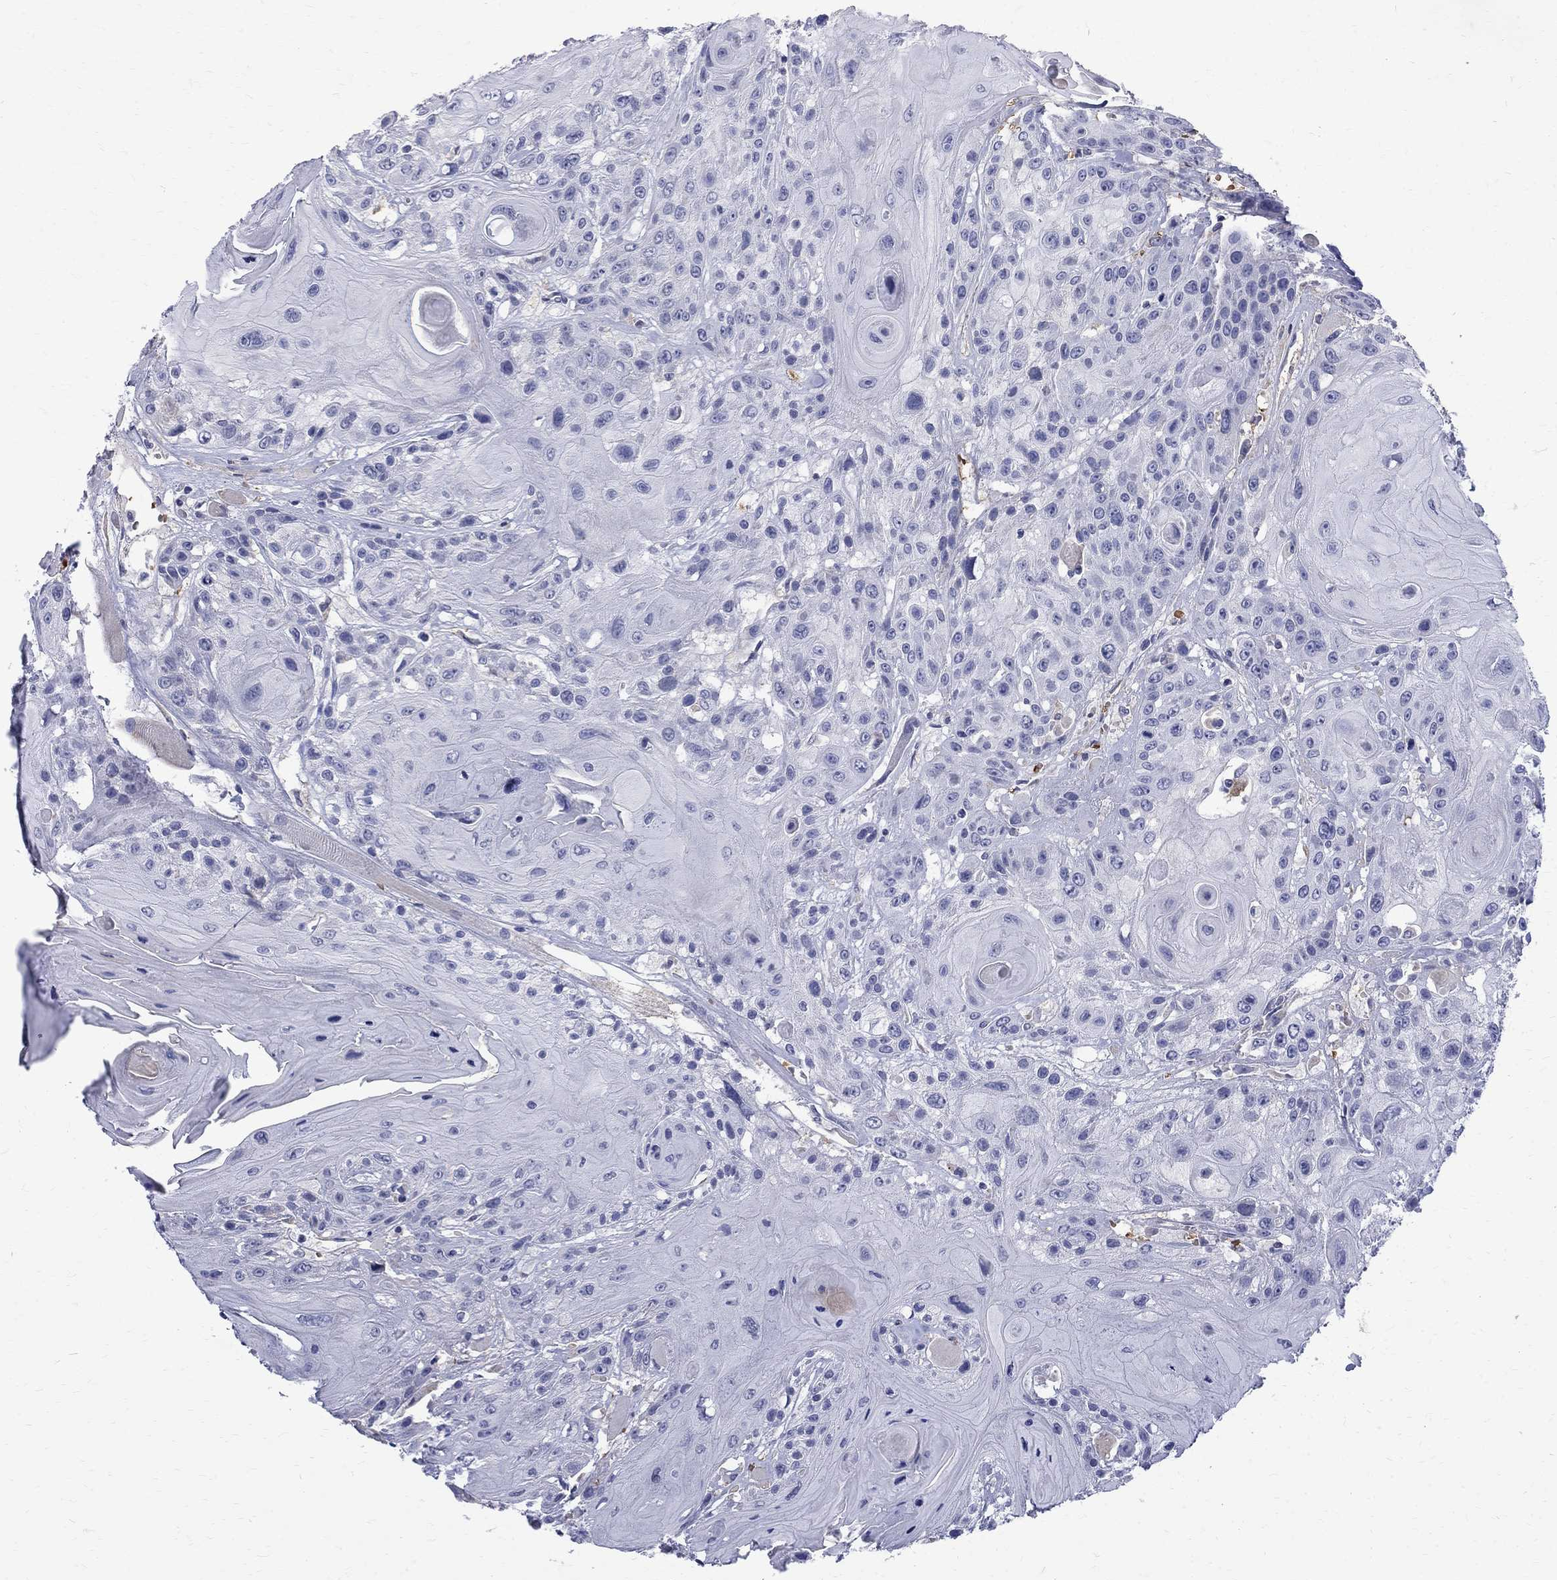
{"staining": {"intensity": "negative", "quantity": "none", "location": "none"}, "tissue": "head and neck cancer", "cell_type": "Tumor cells", "image_type": "cancer", "snomed": [{"axis": "morphology", "description": "Squamous cell carcinoma, NOS"}, {"axis": "topography", "description": "Head-Neck"}], "caption": "Tumor cells show no significant positivity in squamous cell carcinoma (head and neck).", "gene": "AGER", "patient": {"sex": "female", "age": 59}}